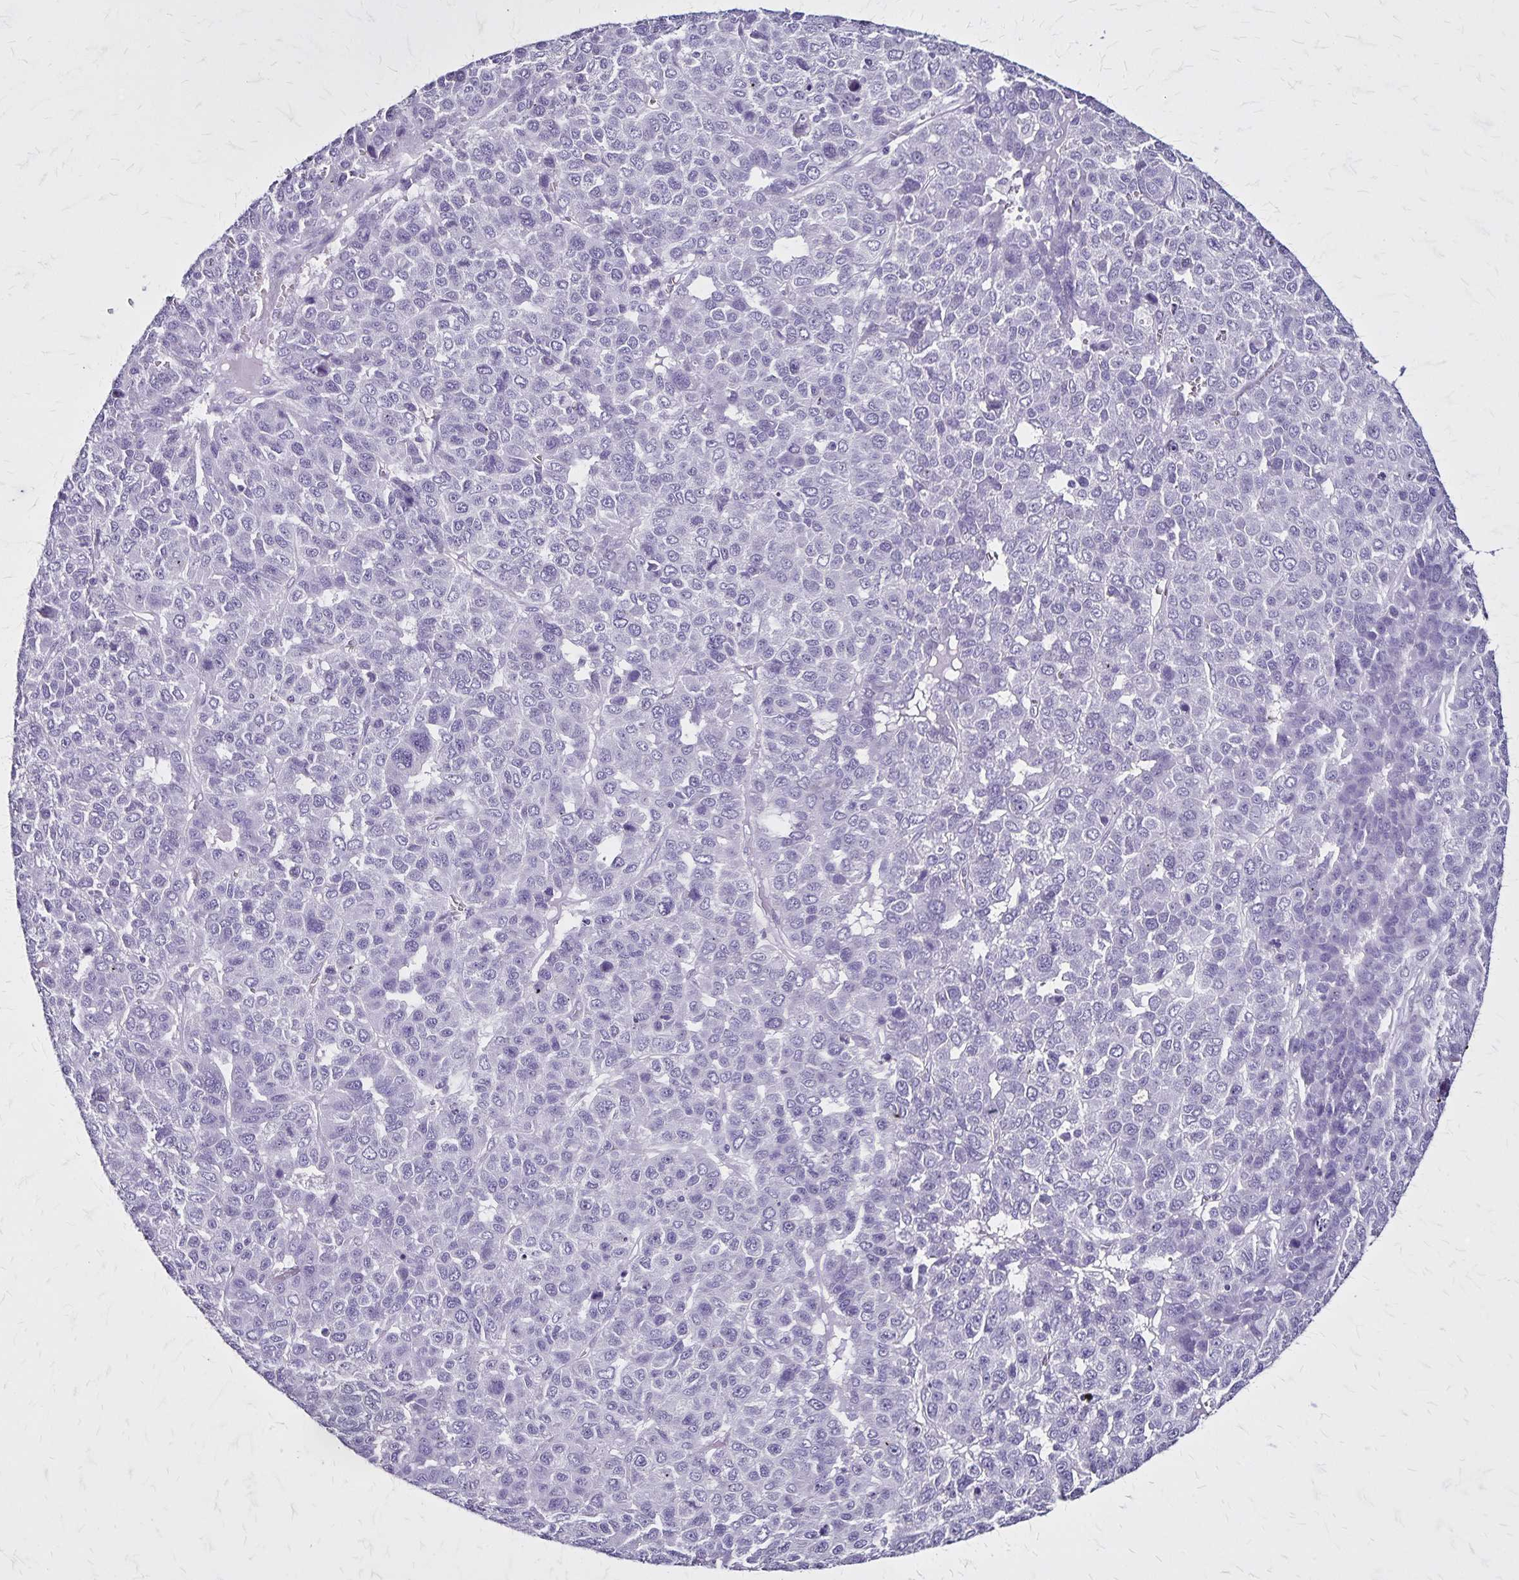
{"staining": {"intensity": "negative", "quantity": "none", "location": "none"}, "tissue": "liver cancer", "cell_type": "Tumor cells", "image_type": "cancer", "snomed": [{"axis": "morphology", "description": "Carcinoma, Hepatocellular, NOS"}, {"axis": "topography", "description": "Liver"}], "caption": "IHC micrograph of neoplastic tissue: human hepatocellular carcinoma (liver) stained with DAB (3,3'-diaminobenzidine) displays no significant protein expression in tumor cells.", "gene": "KRT2", "patient": {"sex": "male", "age": 69}}